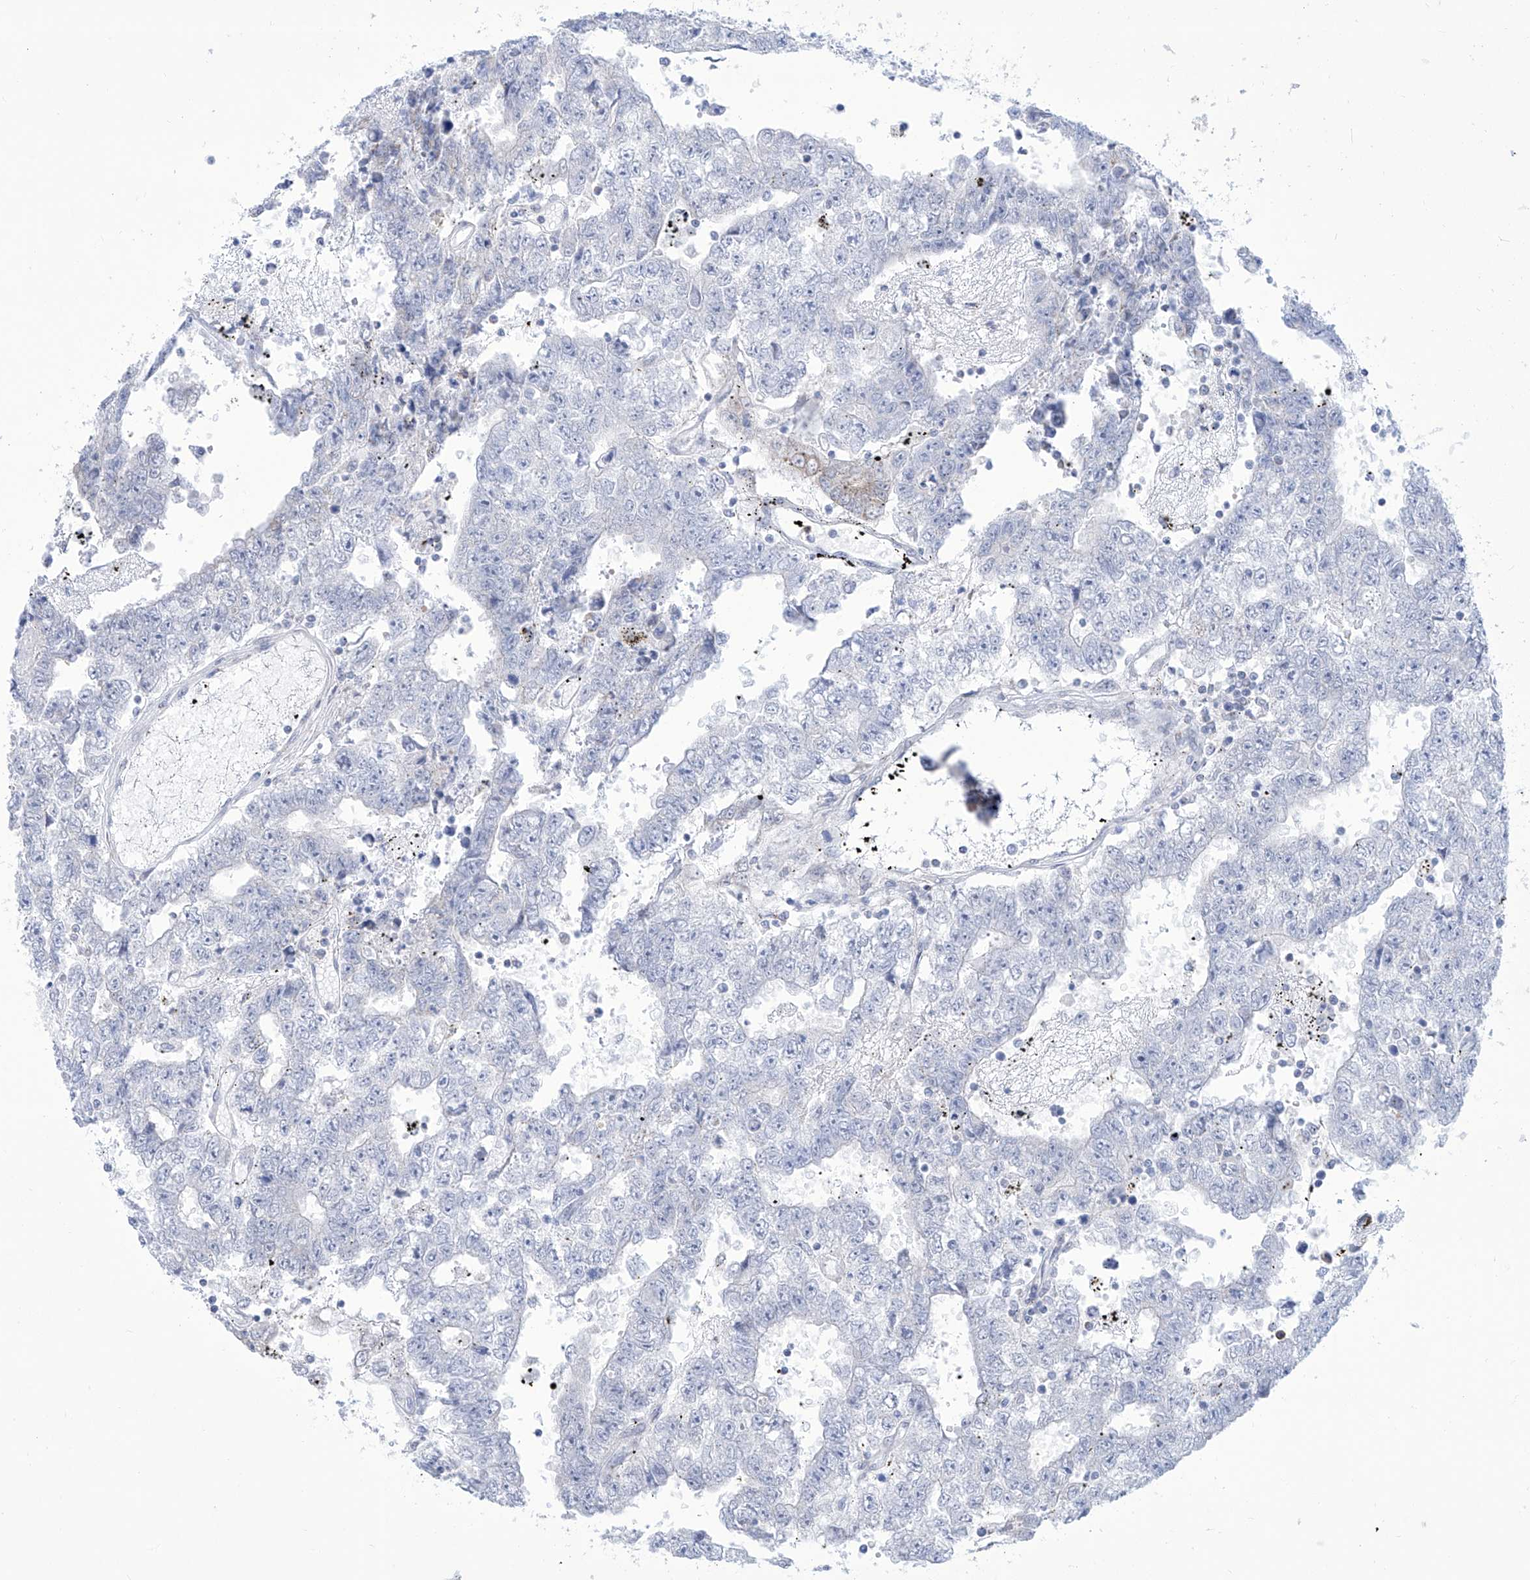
{"staining": {"intensity": "negative", "quantity": "none", "location": "none"}, "tissue": "testis cancer", "cell_type": "Tumor cells", "image_type": "cancer", "snomed": [{"axis": "morphology", "description": "Carcinoma, Embryonal, NOS"}, {"axis": "topography", "description": "Testis"}], "caption": "Tumor cells are negative for brown protein staining in testis cancer.", "gene": "ALDH6A1", "patient": {"sex": "male", "age": 25}}